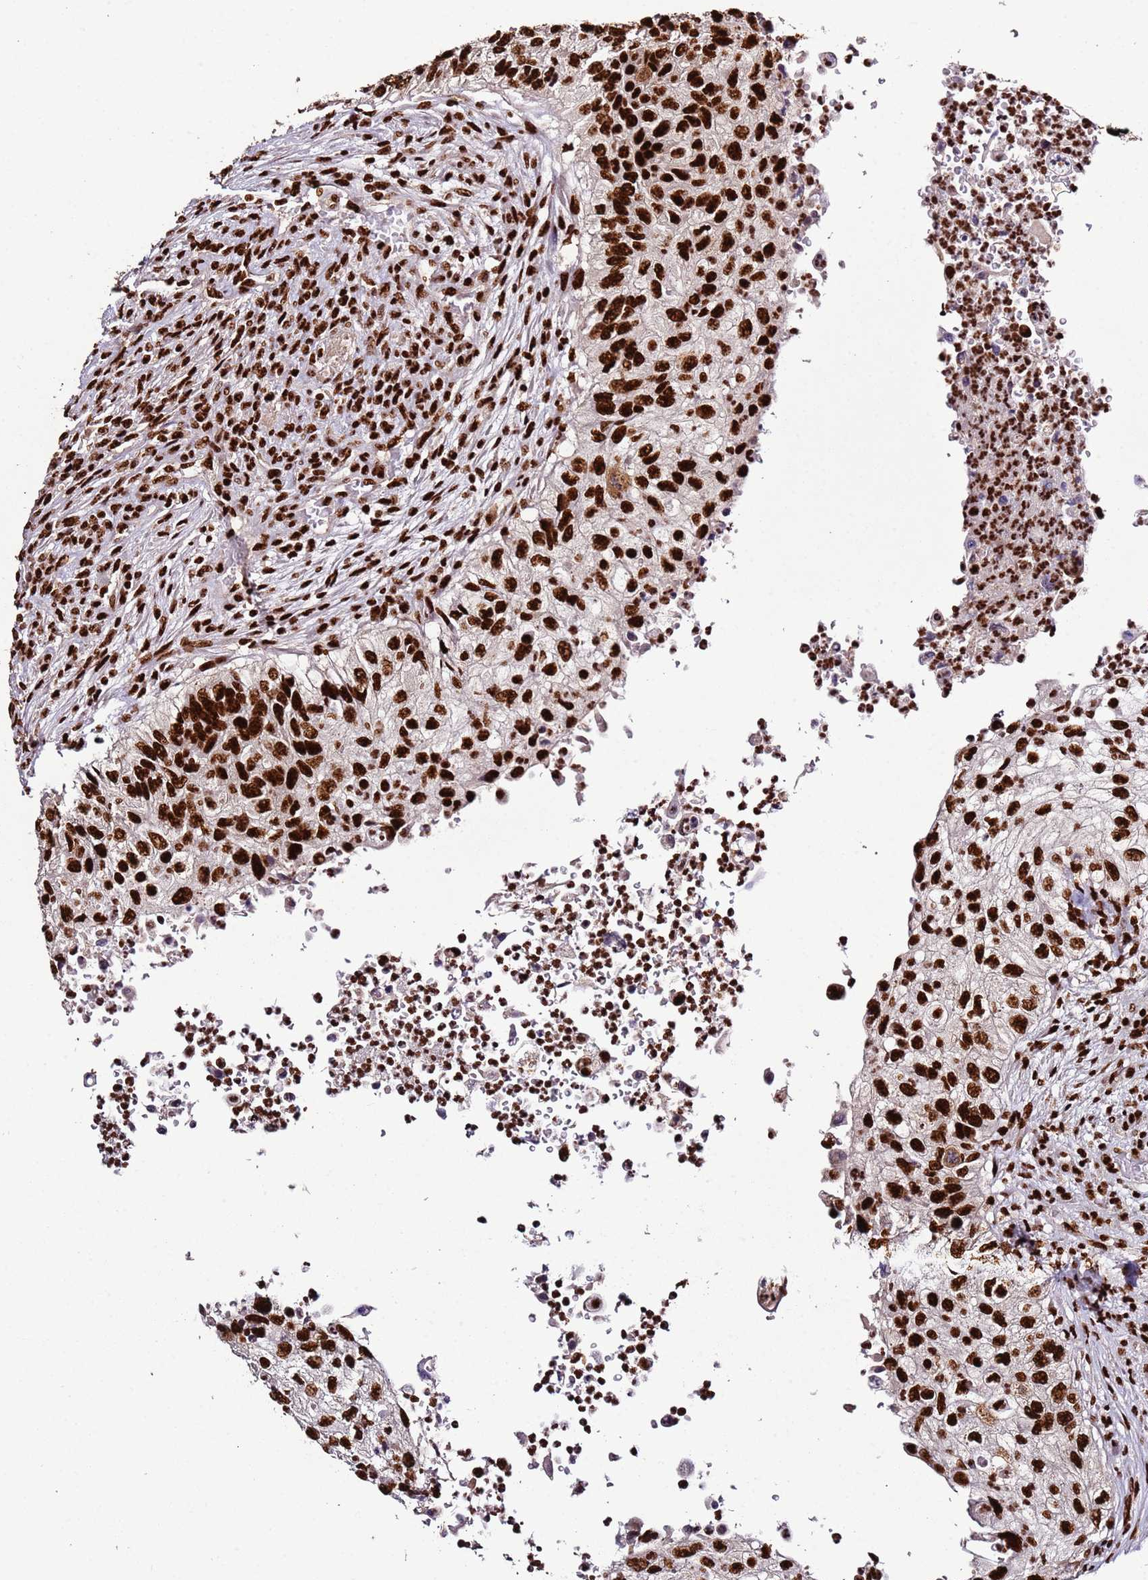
{"staining": {"intensity": "strong", "quantity": ">75%", "location": "nuclear"}, "tissue": "urothelial cancer", "cell_type": "Tumor cells", "image_type": "cancer", "snomed": [{"axis": "morphology", "description": "Urothelial carcinoma, High grade"}, {"axis": "topography", "description": "Urinary bladder"}], "caption": "DAB (3,3'-diaminobenzidine) immunohistochemical staining of urothelial carcinoma (high-grade) displays strong nuclear protein positivity in approximately >75% of tumor cells.", "gene": "C6orf226", "patient": {"sex": "female", "age": 60}}